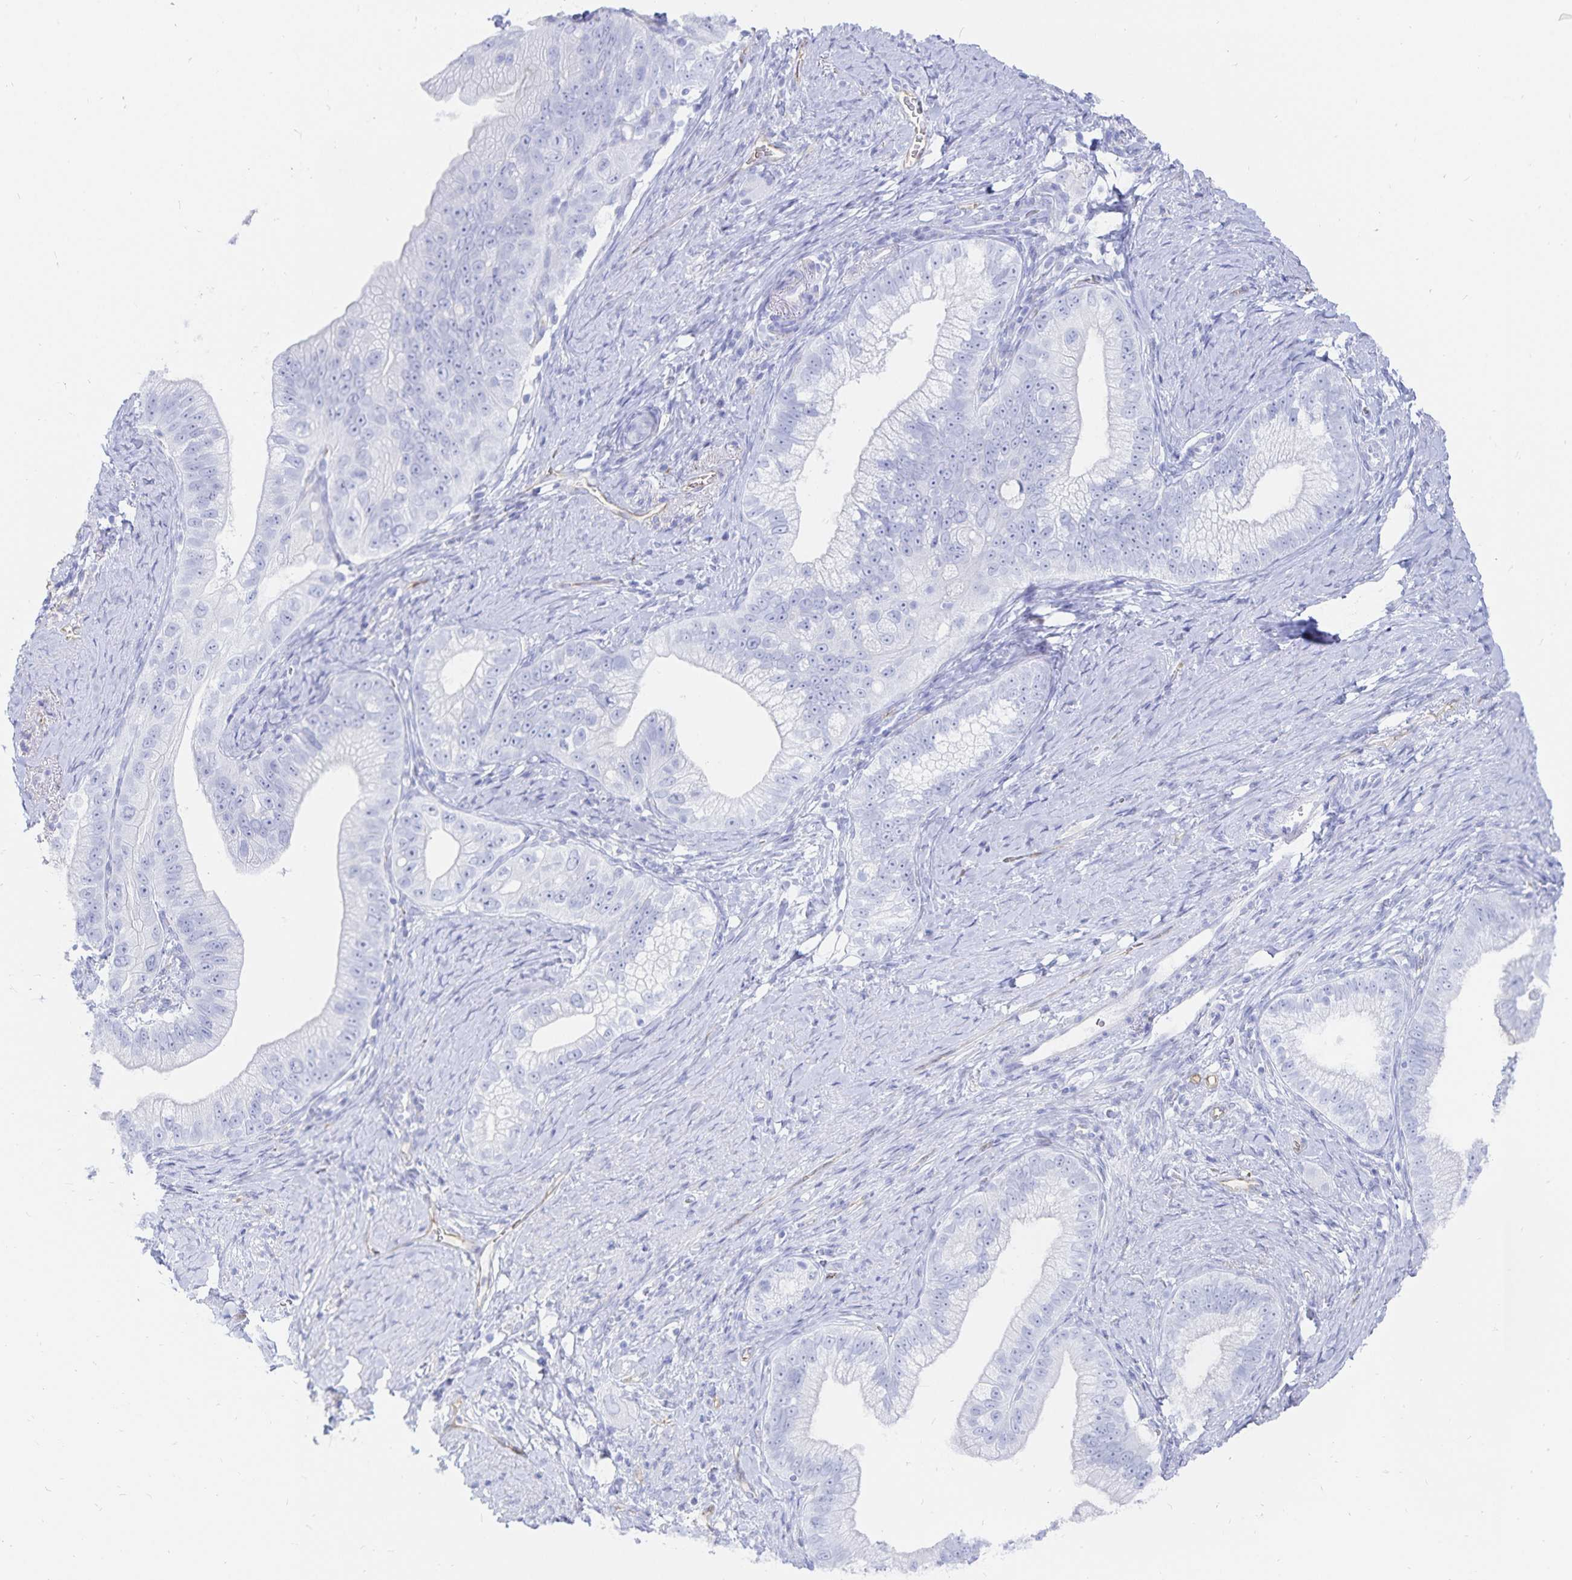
{"staining": {"intensity": "negative", "quantity": "none", "location": "none"}, "tissue": "pancreatic cancer", "cell_type": "Tumor cells", "image_type": "cancer", "snomed": [{"axis": "morphology", "description": "Adenocarcinoma, NOS"}, {"axis": "topography", "description": "Pancreas"}], "caption": "Tumor cells are negative for brown protein staining in pancreatic adenocarcinoma. (DAB (3,3'-diaminobenzidine) immunohistochemistry visualized using brightfield microscopy, high magnification).", "gene": "INSL5", "patient": {"sex": "male", "age": 70}}